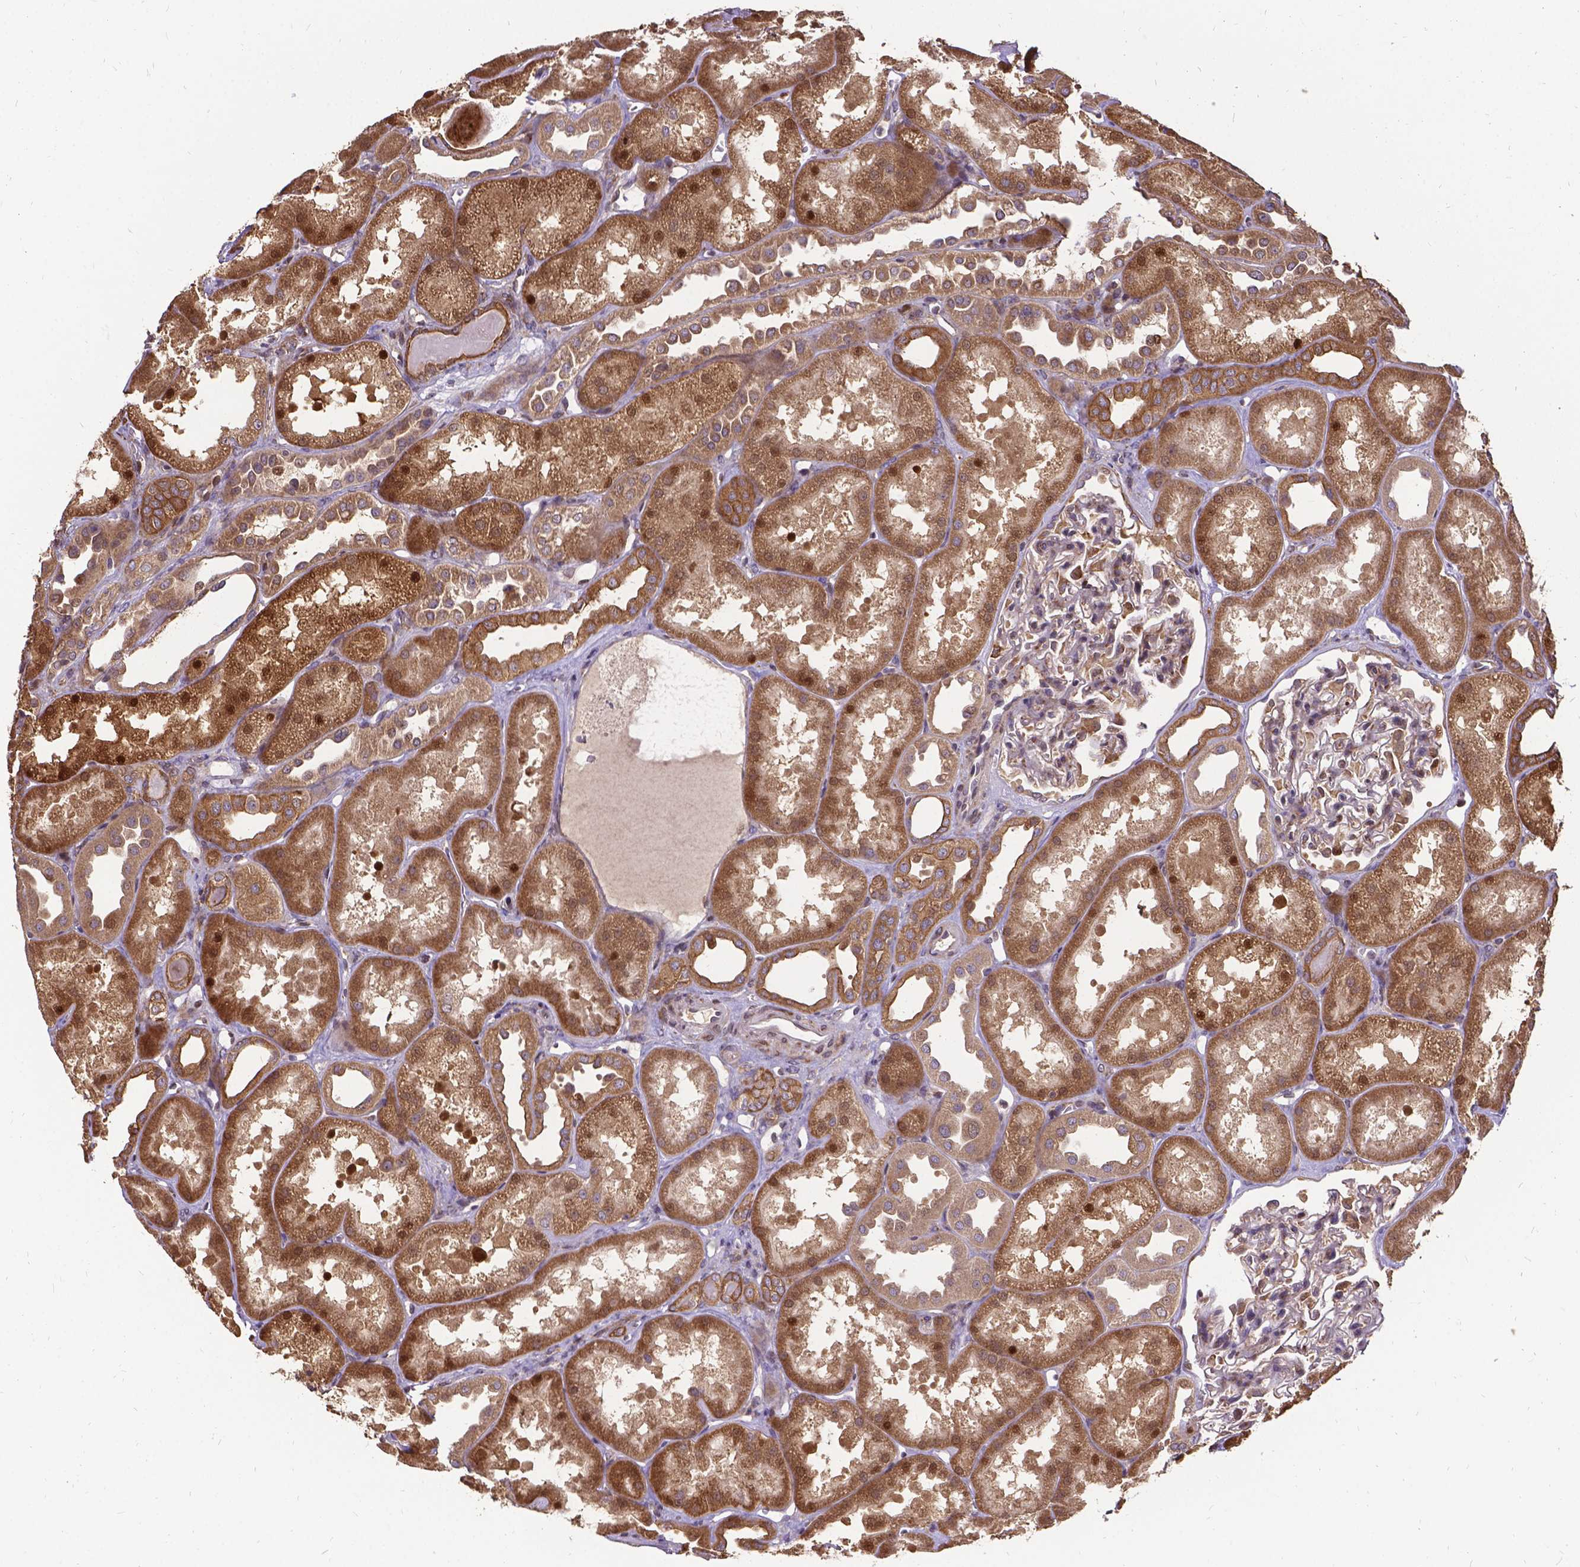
{"staining": {"intensity": "weak", "quantity": "25%-75%", "location": "cytoplasmic/membranous"}, "tissue": "kidney", "cell_type": "Cells in glomeruli", "image_type": "normal", "snomed": [{"axis": "morphology", "description": "Normal tissue, NOS"}, {"axis": "topography", "description": "Kidney"}], "caption": "Immunohistochemical staining of normal kidney demonstrates low levels of weak cytoplasmic/membranous positivity in approximately 25%-75% of cells in glomeruli. The protein is shown in brown color, while the nuclei are stained blue.", "gene": "DENND6A", "patient": {"sex": "male", "age": 61}}